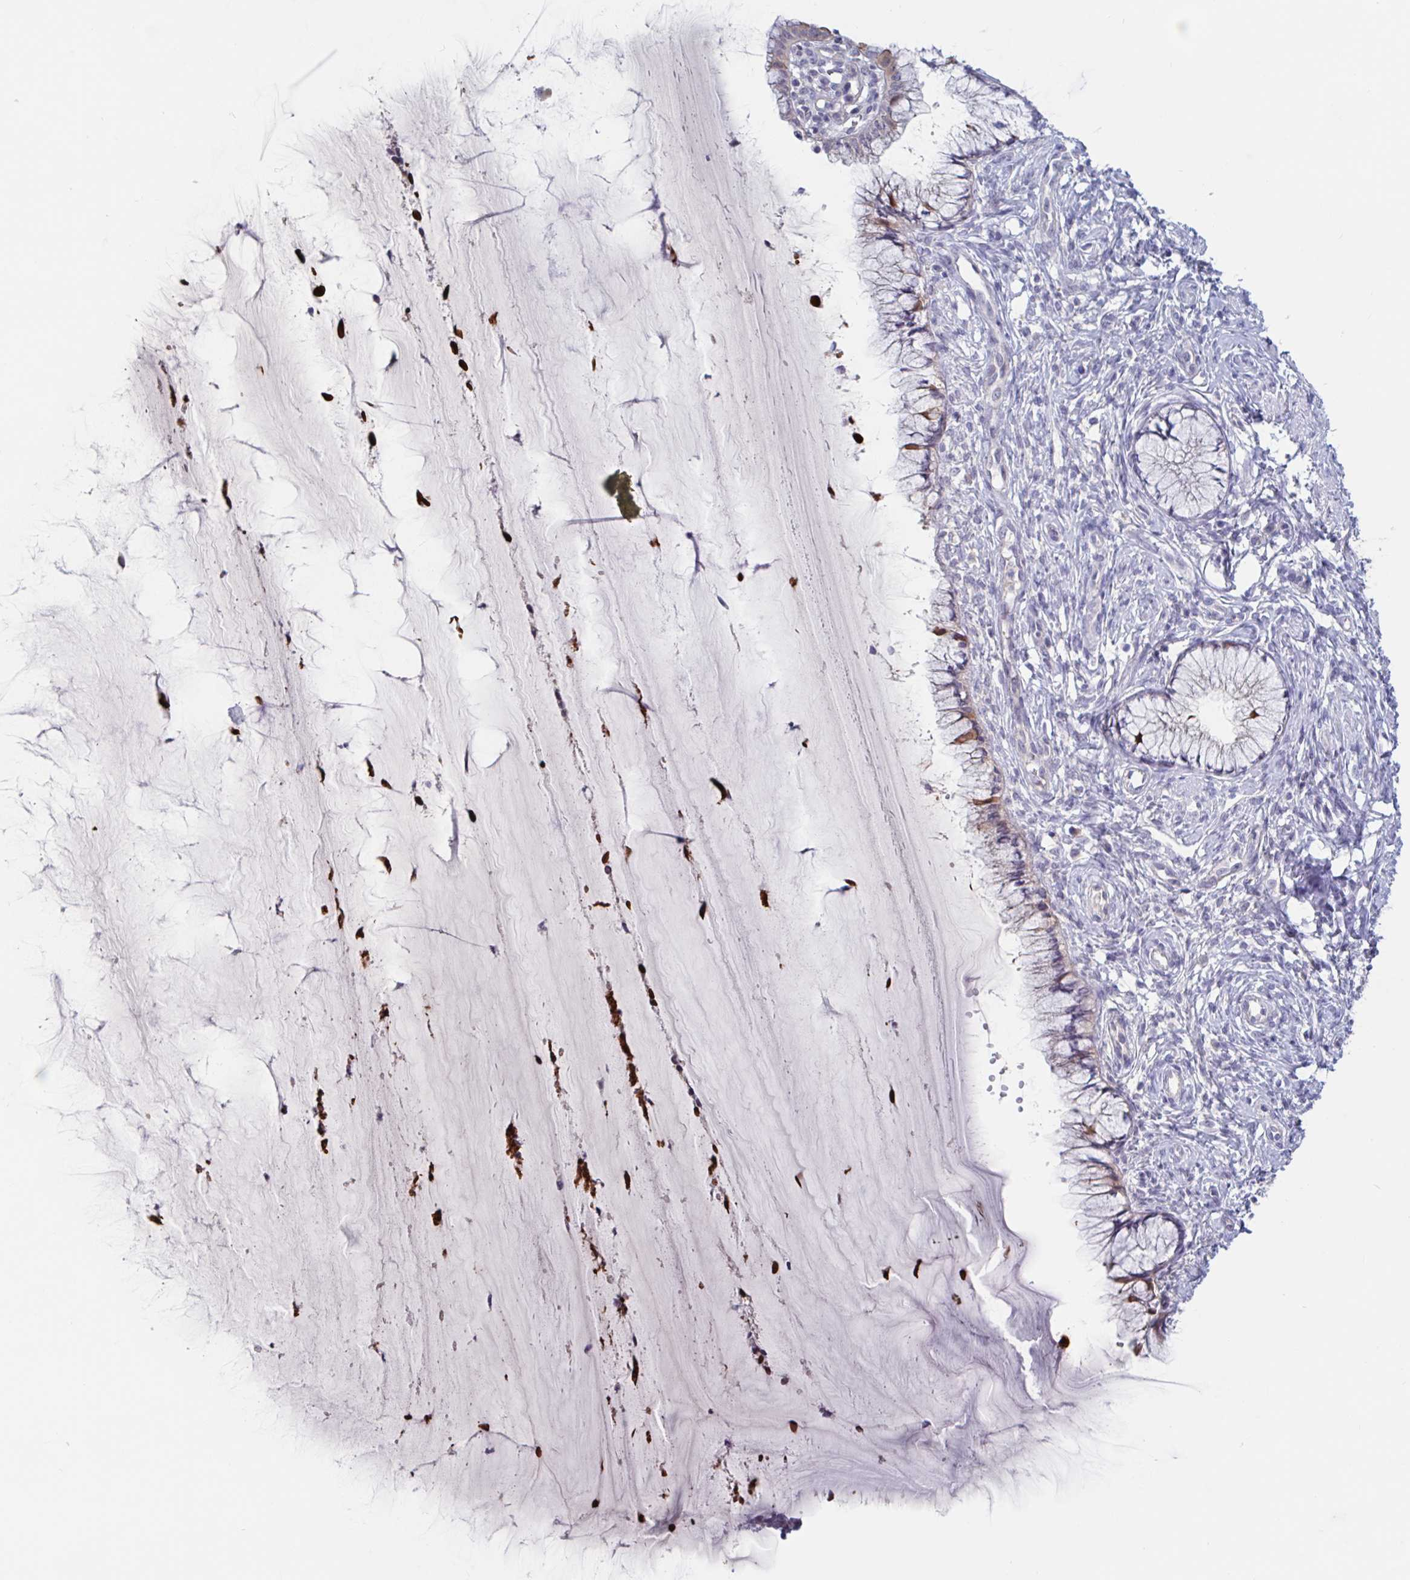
{"staining": {"intensity": "moderate", "quantity": "25%-75%", "location": "cytoplasmic/membranous"}, "tissue": "cervix", "cell_type": "Glandular cells", "image_type": "normal", "snomed": [{"axis": "morphology", "description": "Normal tissue, NOS"}, {"axis": "topography", "description": "Cervix"}], "caption": "Protein staining of unremarkable cervix demonstrates moderate cytoplasmic/membranous positivity in about 25%-75% of glandular cells.", "gene": "UNKL", "patient": {"sex": "female", "age": 37}}